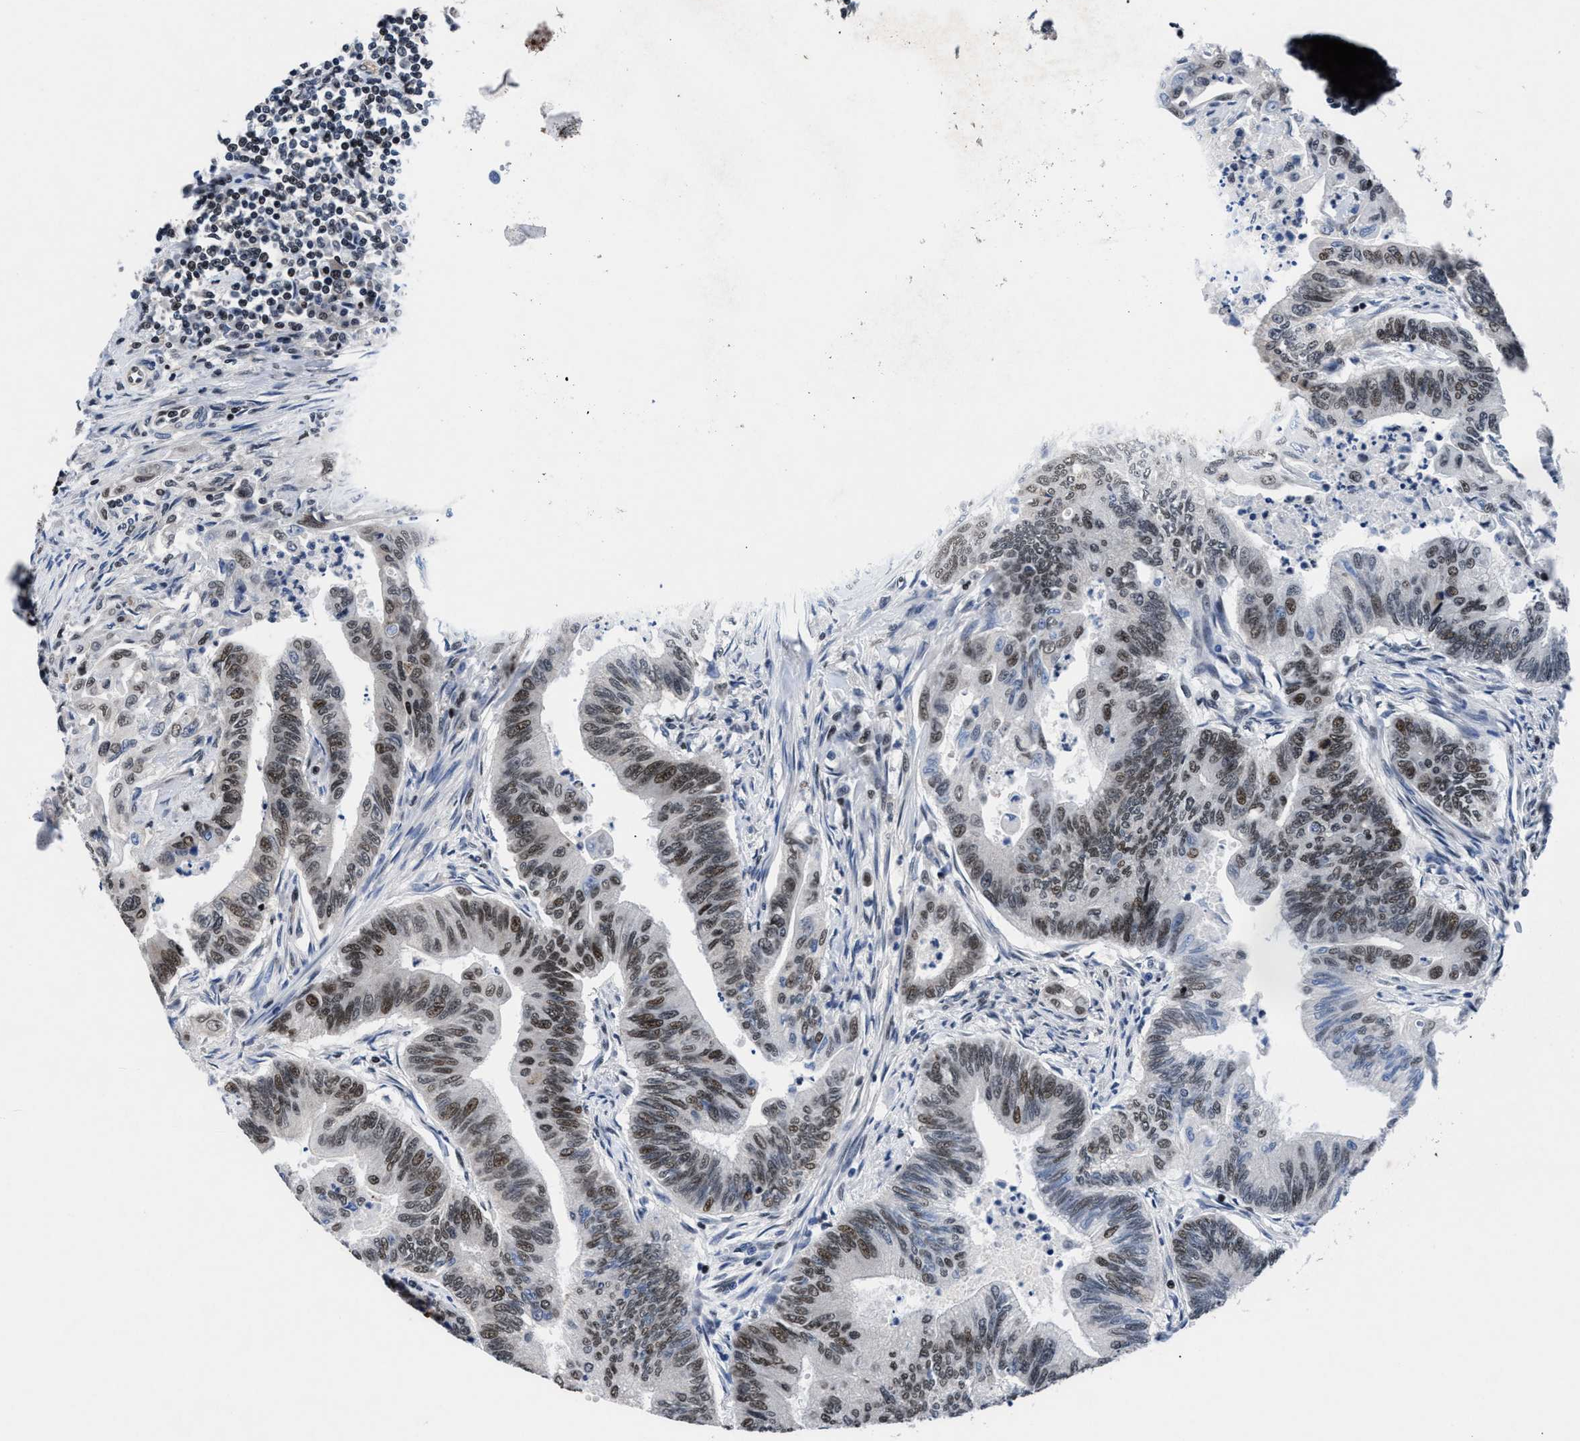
{"staining": {"intensity": "moderate", "quantity": ">75%", "location": "nuclear"}, "tissue": "colorectal cancer", "cell_type": "Tumor cells", "image_type": "cancer", "snomed": [{"axis": "morphology", "description": "Adenoma, NOS"}, {"axis": "morphology", "description": "Adenocarcinoma, NOS"}, {"axis": "topography", "description": "Colon"}], "caption": "High-power microscopy captured an immunohistochemistry (IHC) image of colorectal cancer, revealing moderate nuclear positivity in about >75% of tumor cells.", "gene": "WDR81", "patient": {"sex": "male", "age": 79}}